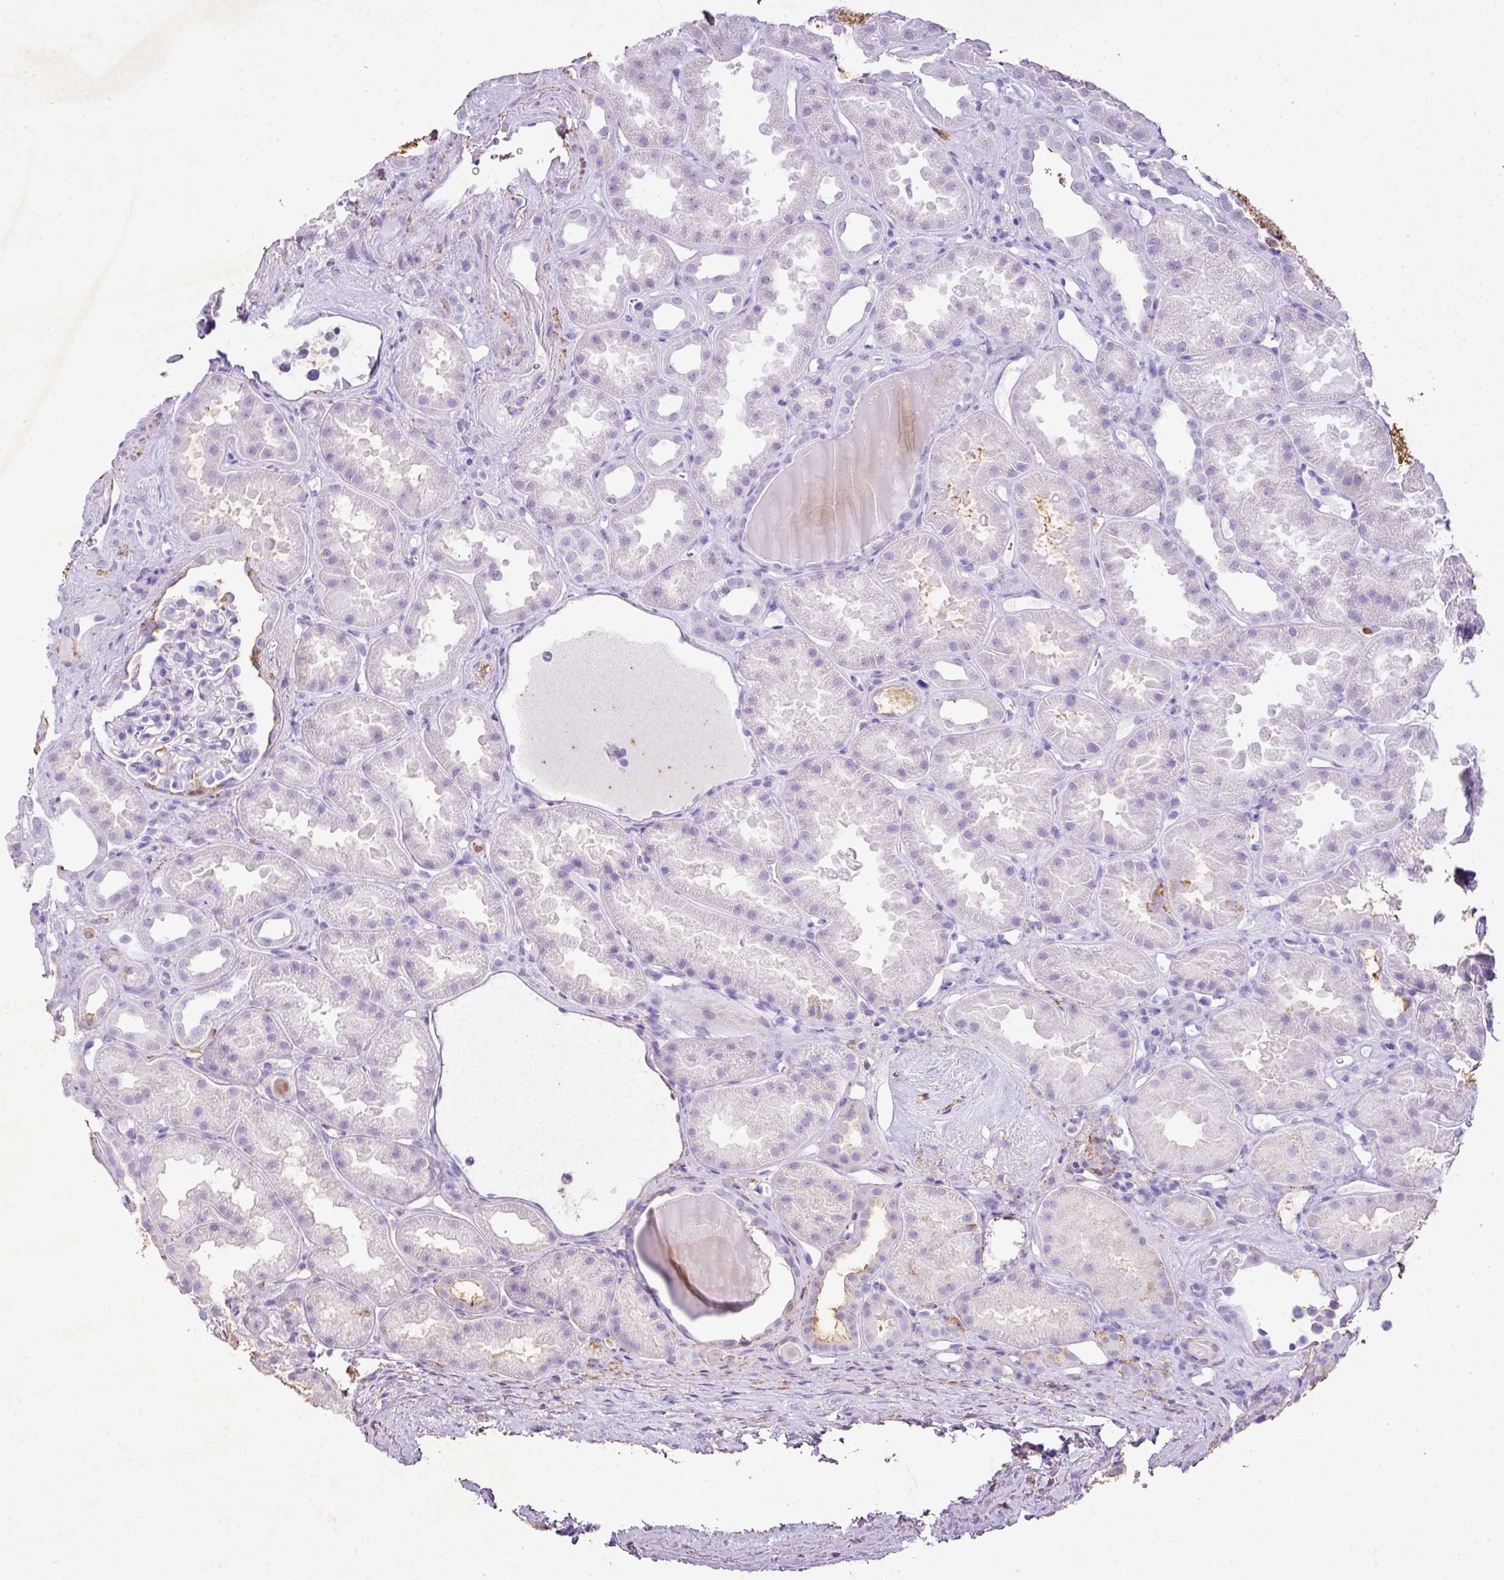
{"staining": {"intensity": "negative", "quantity": "none", "location": "none"}, "tissue": "kidney", "cell_type": "Cells in glomeruli", "image_type": "normal", "snomed": [{"axis": "morphology", "description": "Normal tissue, NOS"}, {"axis": "topography", "description": "Kidney"}], "caption": "DAB immunohistochemical staining of normal kidney exhibits no significant positivity in cells in glomeruli.", "gene": "KCNJ11", "patient": {"sex": "male", "age": 61}}